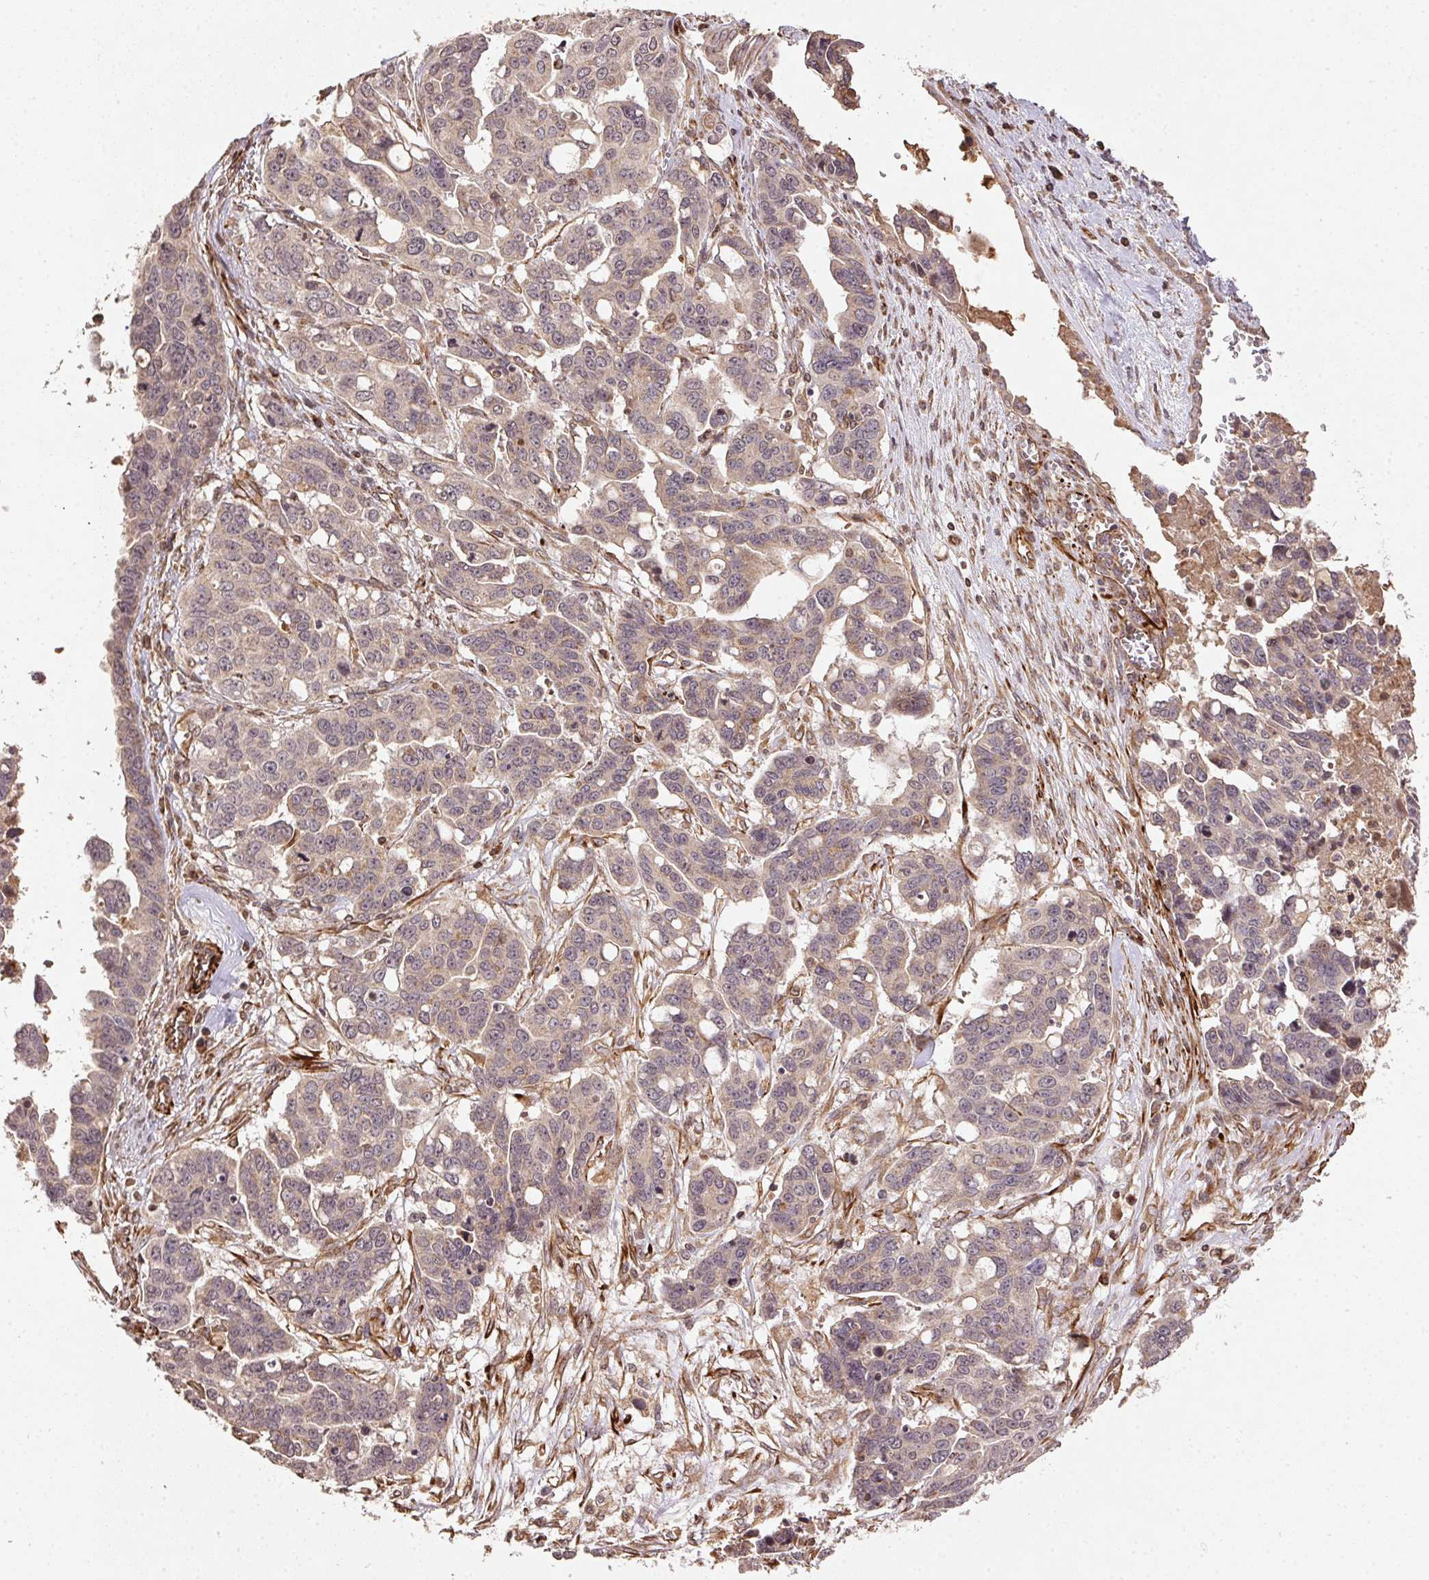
{"staining": {"intensity": "weak", "quantity": "<25%", "location": "cytoplasmic/membranous"}, "tissue": "ovarian cancer", "cell_type": "Tumor cells", "image_type": "cancer", "snomed": [{"axis": "morphology", "description": "Carcinoma, endometroid"}, {"axis": "topography", "description": "Ovary"}], "caption": "Tumor cells are negative for brown protein staining in ovarian cancer. (IHC, brightfield microscopy, high magnification).", "gene": "SPRED2", "patient": {"sex": "female", "age": 78}}